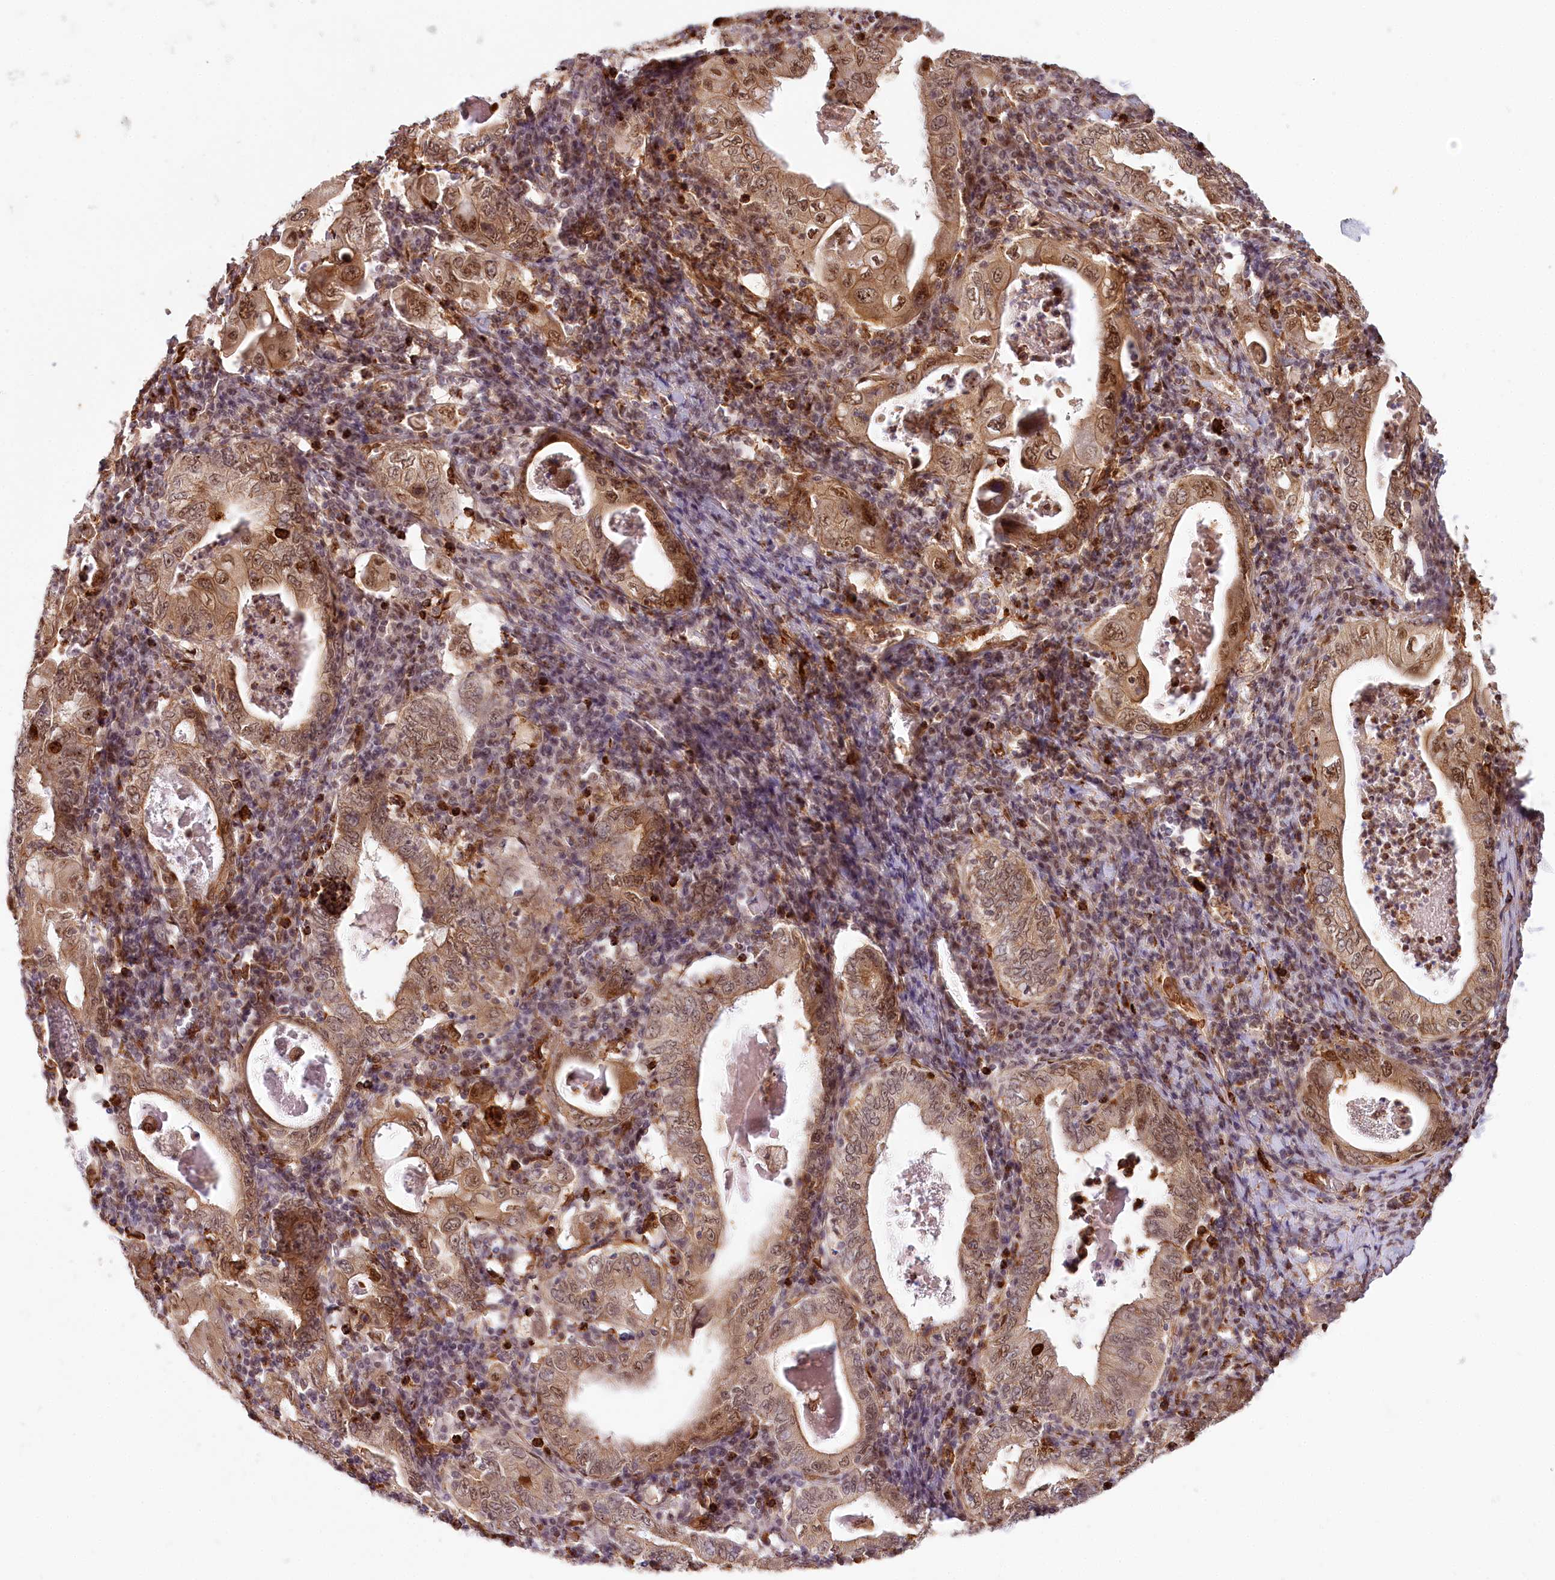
{"staining": {"intensity": "moderate", "quantity": ">75%", "location": "cytoplasmic/membranous,nuclear"}, "tissue": "stomach cancer", "cell_type": "Tumor cells", "image_type": "cancer", "snomed": [{"axis": "morphology", "description": "Normal tissue, NOS"}, {"axis": "morphology", "description": "Adenocarcinoma, NOS"}, {"axis": "topography", "description": "Esophagus"}, {"axis": "topography", "description": "Stomach, upper"}, {"axis": "topography", "description": "Peripheral nerve tissue"}], "caption": "Approximately >75% of tumor cells in adenocarcinoma (stomach) demonstrate moderate cytoplasmic/membranous and nuclear protein expression as visualized by brown immunohistochemical staining.", "gene": "TUBGCP2", "patient": {"sex": "male", "age": 62}}